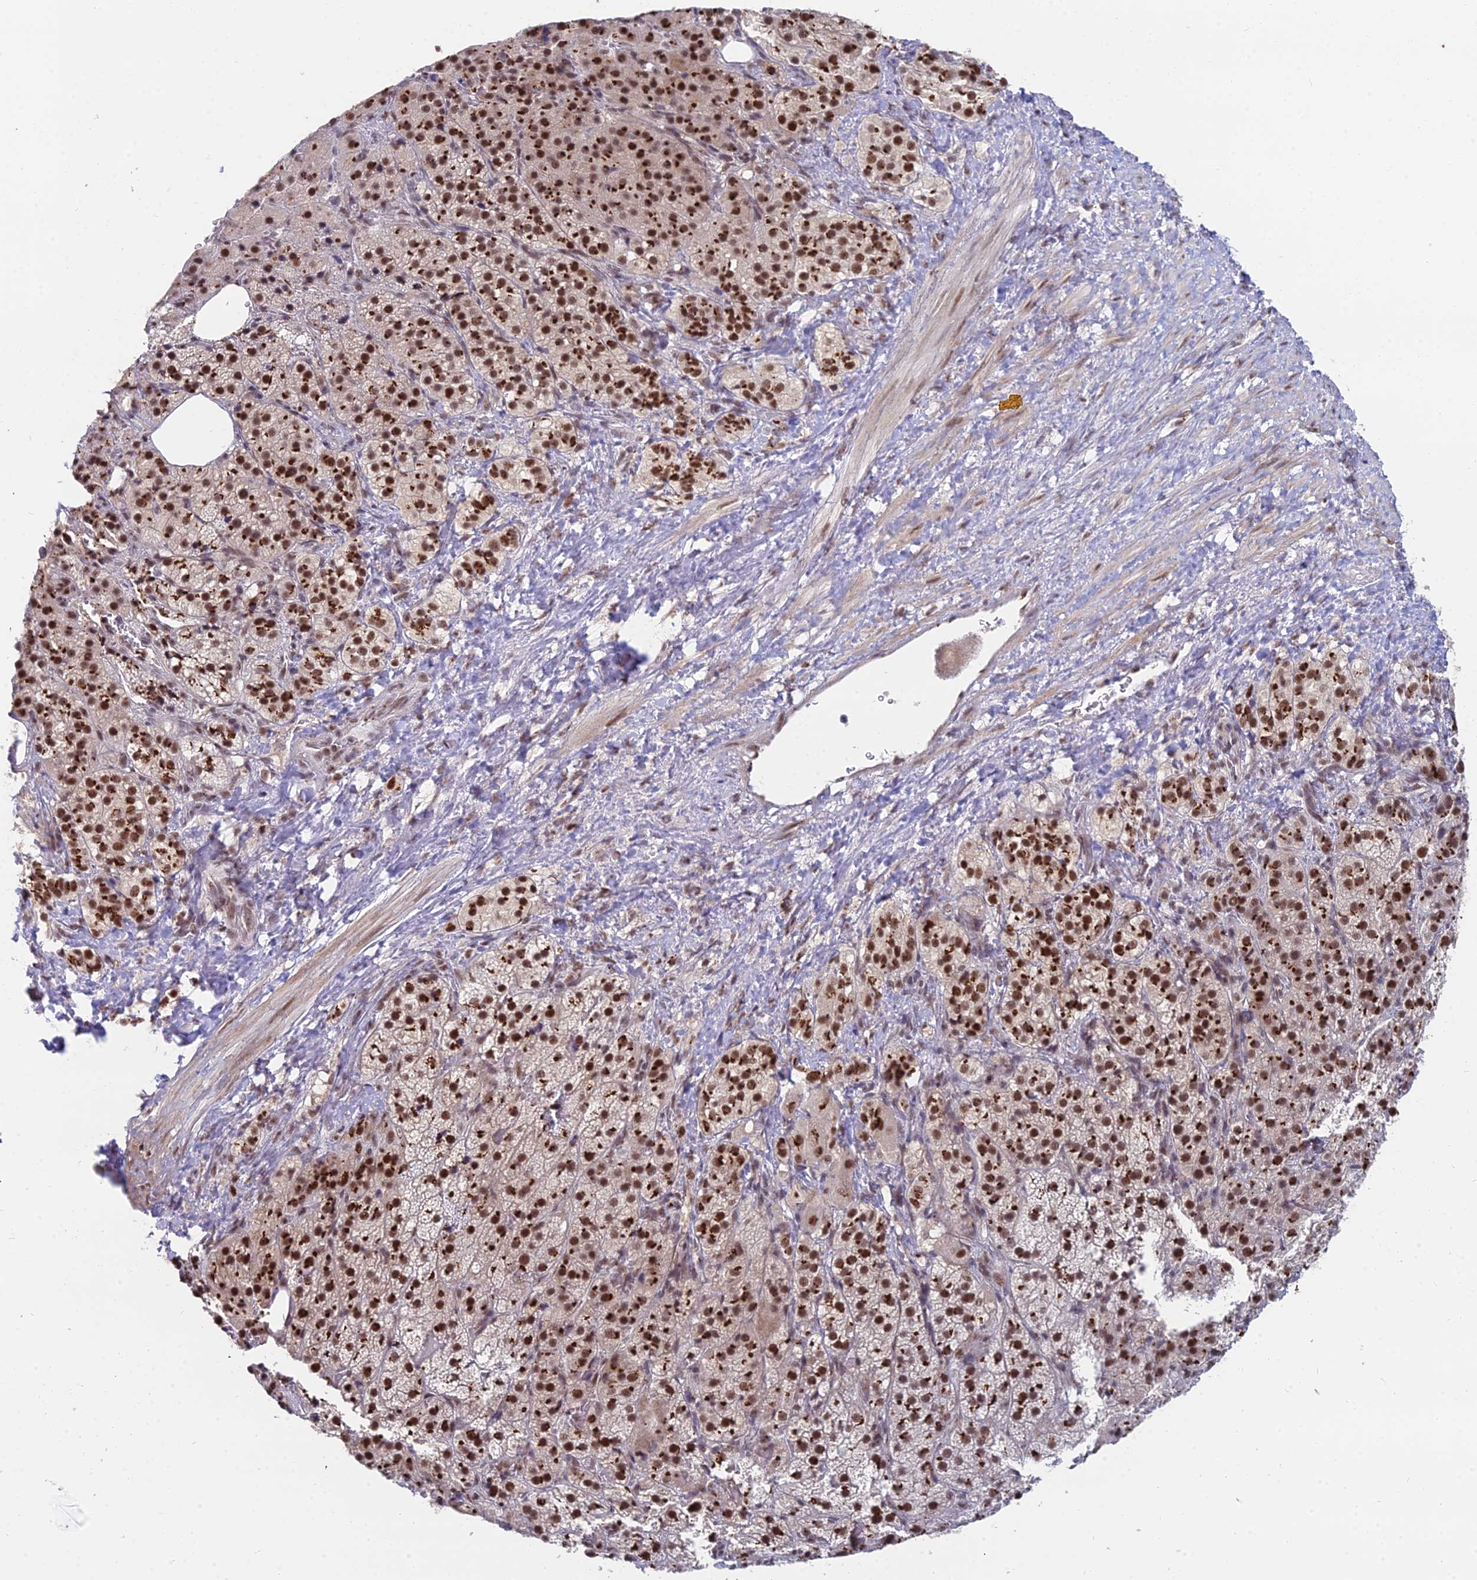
{"staining": {"intensity": "strong", "quantity": ">75%", "location": "cytoplasmic/membranous,nuclear"}, "tissue": "adrenal gland", "cell_type": "Glandular cells", "image_type": "normal", "snomed": [{"axis": "morphology", "description": "Normal tissue, NOS"}, {"axis": "topography", "description": "Adrenal gland"}], "caption": "The photomicrograph demonstrates immunohistochemical staining of normal adrenal gland. There is strong cytoplasmic/membranous,nuclear staining is seen in approximately >75% of glandular cells. (Brightfield microscopy of DAB IHC at high magnification).", "gene": "THOC3", "patient": {"sex": "female", "age": 59}}